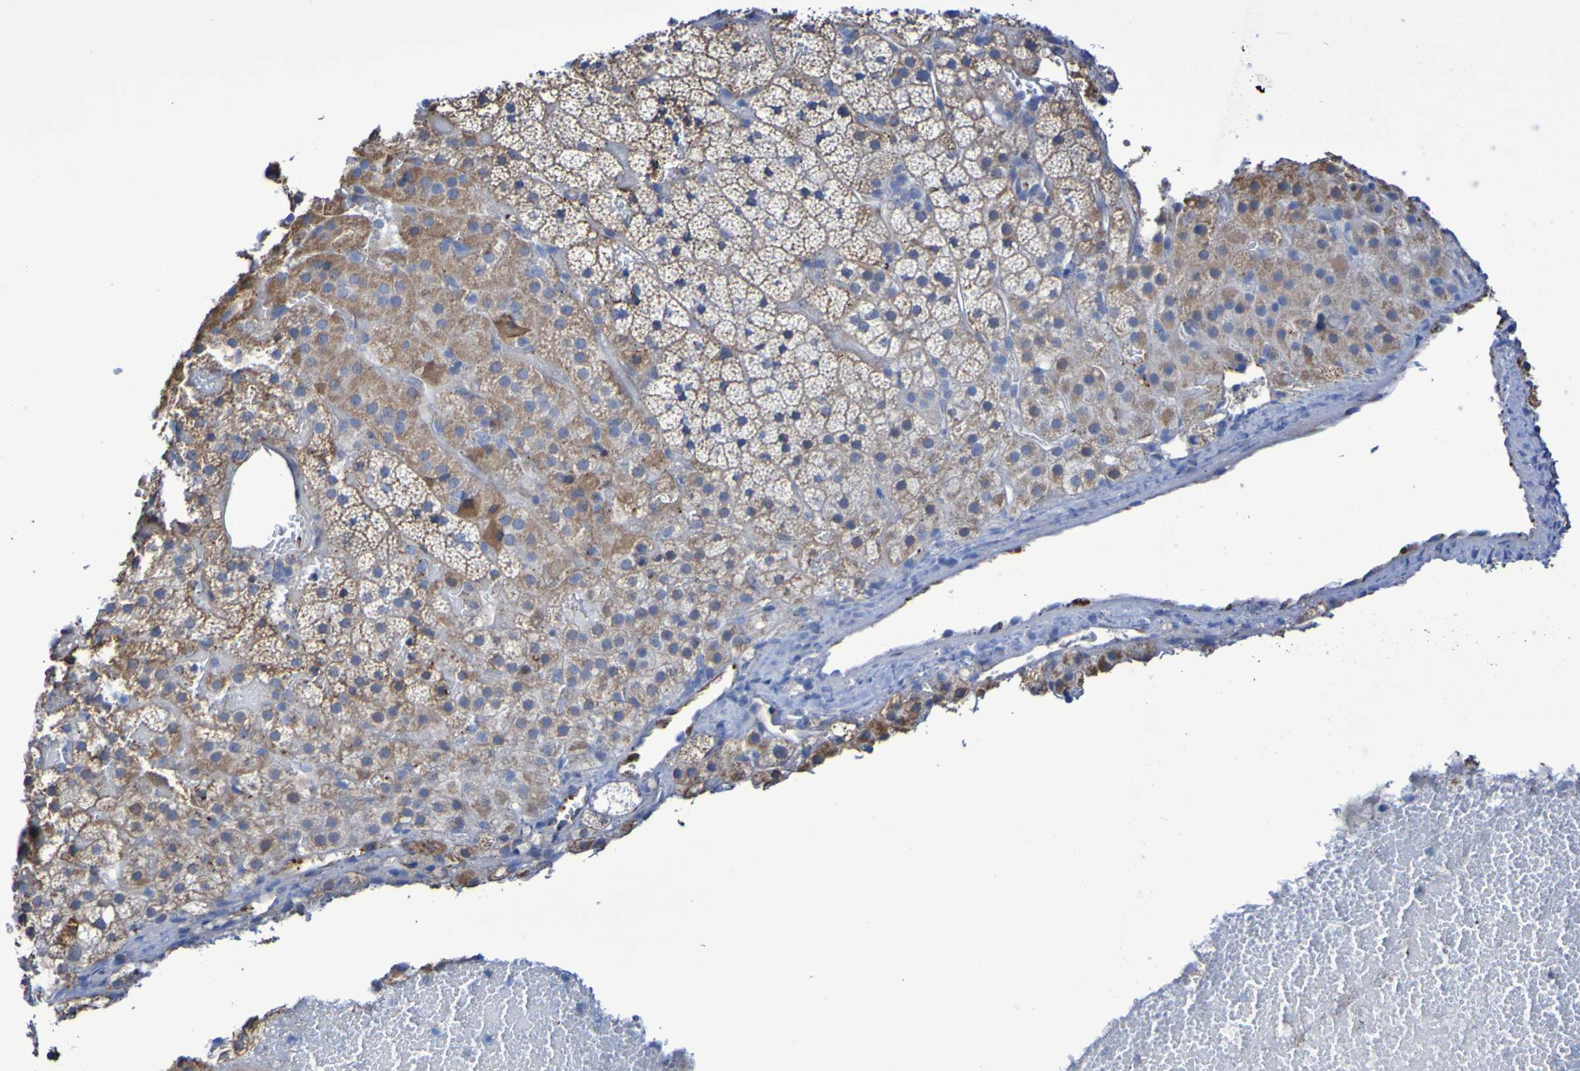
{"staining": {"intensity": "moderate", "quantity": ">75%", "location": "cytoplasmic/membranous"}, "tissue": "adrenal gland", "cell_type": "Glandular cells", "image_type": "normal", "snomed": [{"axis": "morphology", "description": "Normal tissue, NOS"}, {"axis": "topography", "description": "Adrenal gland"}], "caption": "High-power microscopy captured an immunohistochemistry histopathology image of normal adrenal gland, revealing moderate cytoplasmic/membranous positivity in about >75% of glandular cells.", "gene": "CNTN2", "patient": {"sex": "female", "age": 59}}